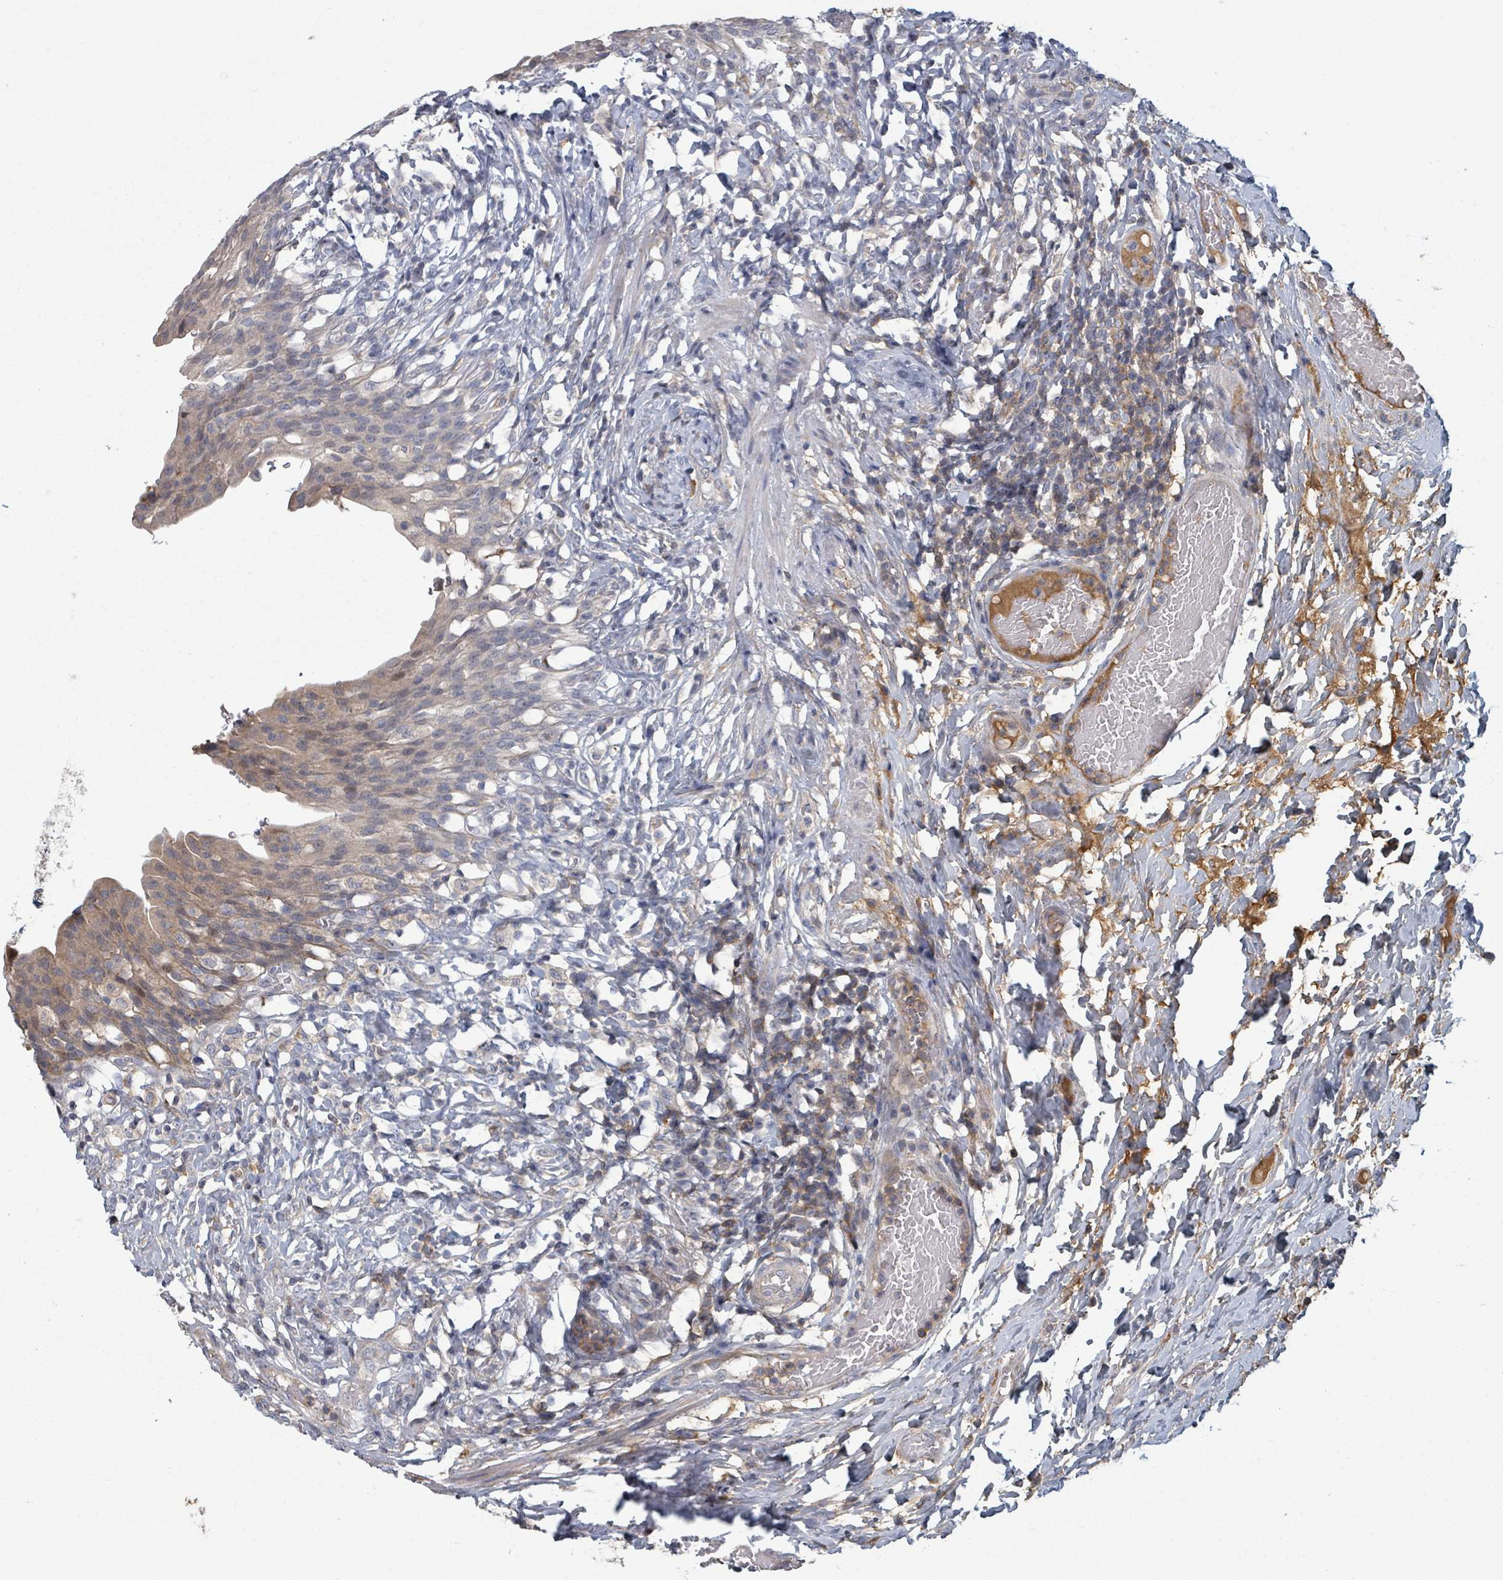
{"staining": {"intensity": "weak", "quantity": "25%-75%", "location": "cytoplasmic/membranous,nuclear"}, "tissue": "urinary bladder", "cell_type": "Urothelial cells", "image_type": "normal", "snomed": [{"axis": "morphology", "description": "Normal tissue, NOS"}, {"axis": "morphology", "description": "Inflammation, NOS"}, {"axis": "topography", "description": "Urinary bladder"}], "caption": "Human urinary bladder stained with a brown dye reveals weak cytoplasmic/membranous,nuclear positive staining in about 25%-75% of urothelial cells.", "gene": "GABBR1", "patient": {"sex": "male", "age": 64}}